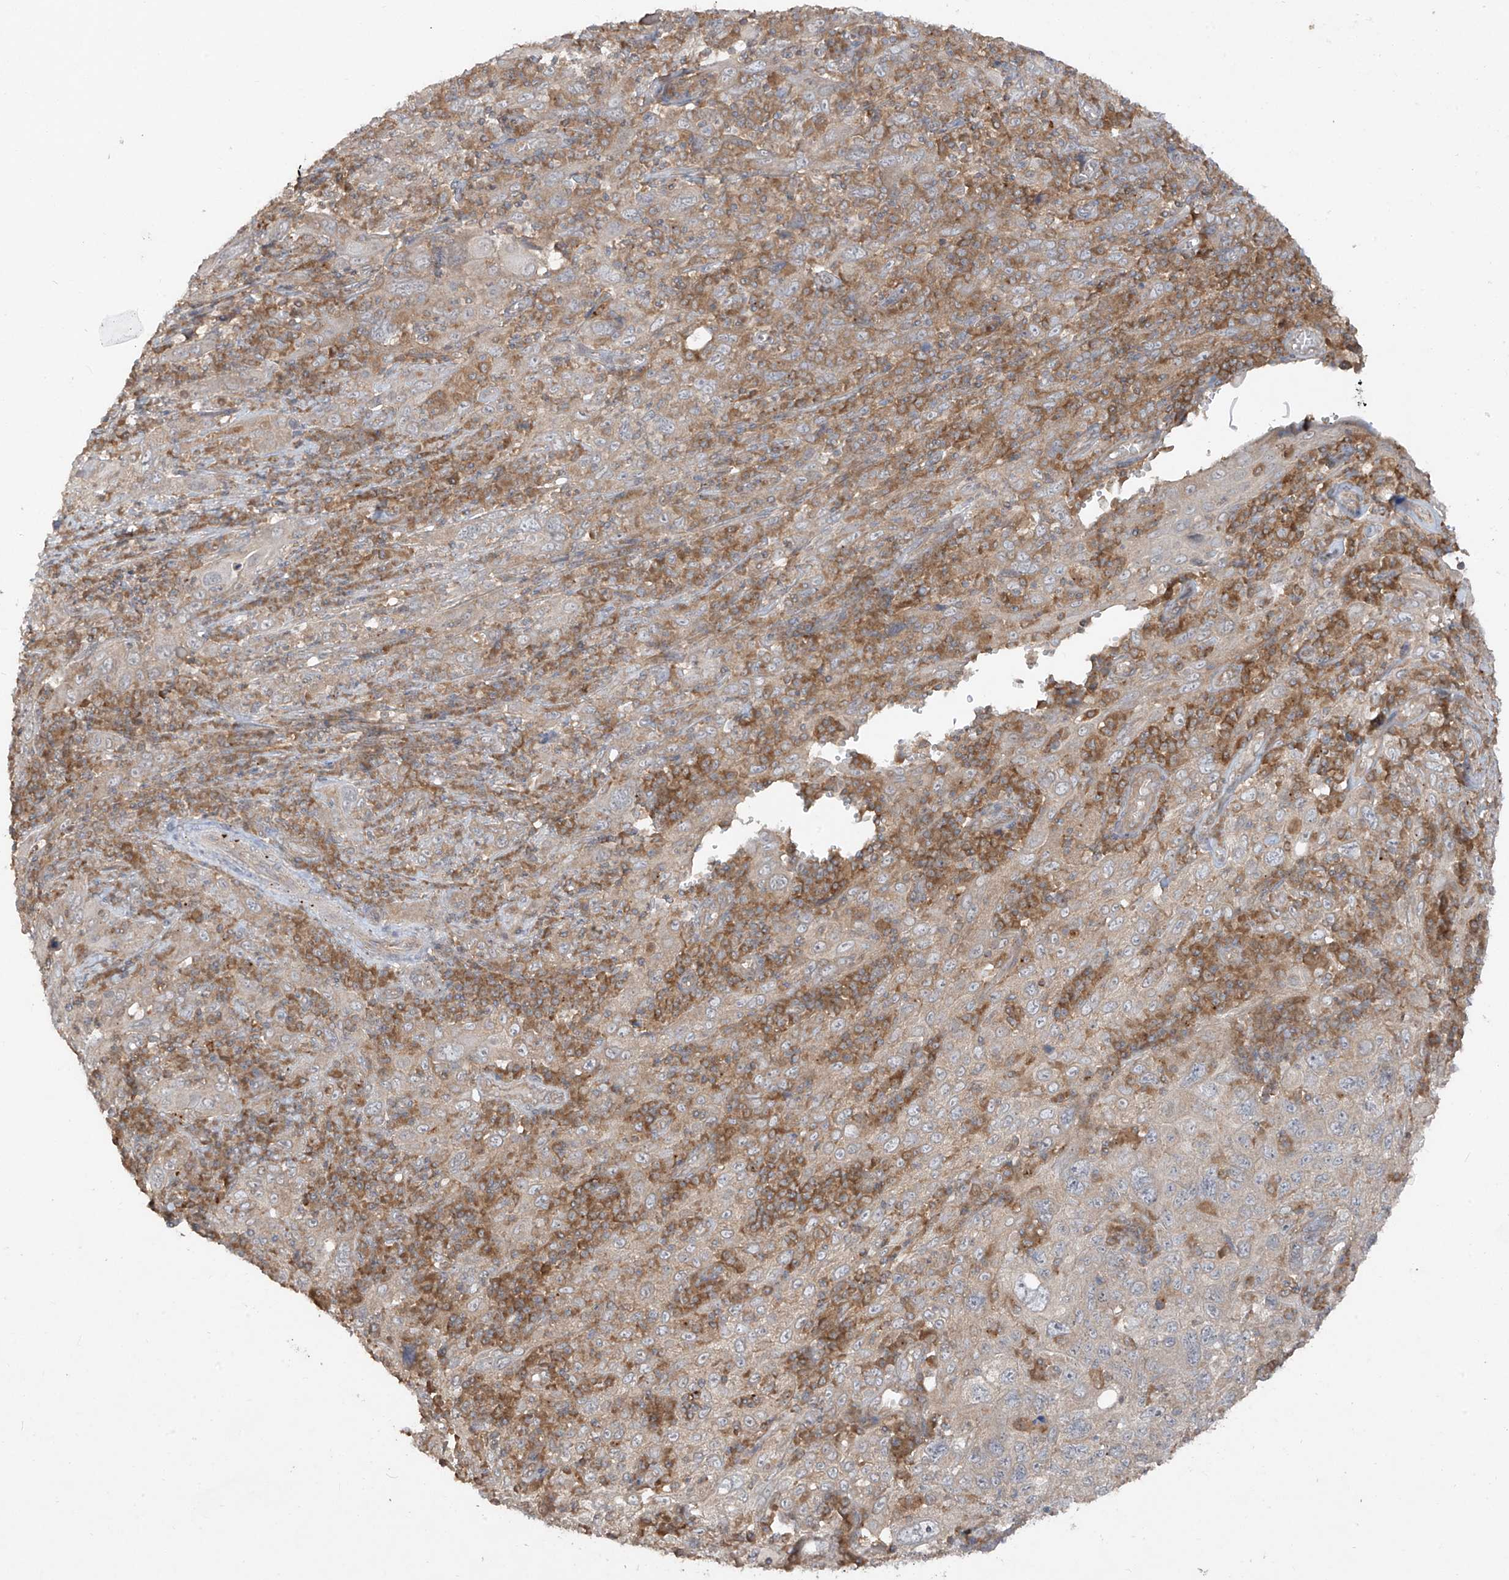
{"staining": {"intensity": "weak", "quantity": "<25%", "location": "cytoplasmic/membranous"}, "tissue": "cervical cancer", "cell_type": "Tumor cells", "image_type": "cancer", "snomed": [{"axis": "morphology", "description": "Squamous cell carcinoma, NOS"}, {"axis": "topography", "description": "Cervix"}], "caption": "Immunohistochemistry of human cervical squamous cell carcinoma demonstrates no positivity in tumor cells.", "gene": "LDAH", "patient": {"sex": "female", "age": 46}}